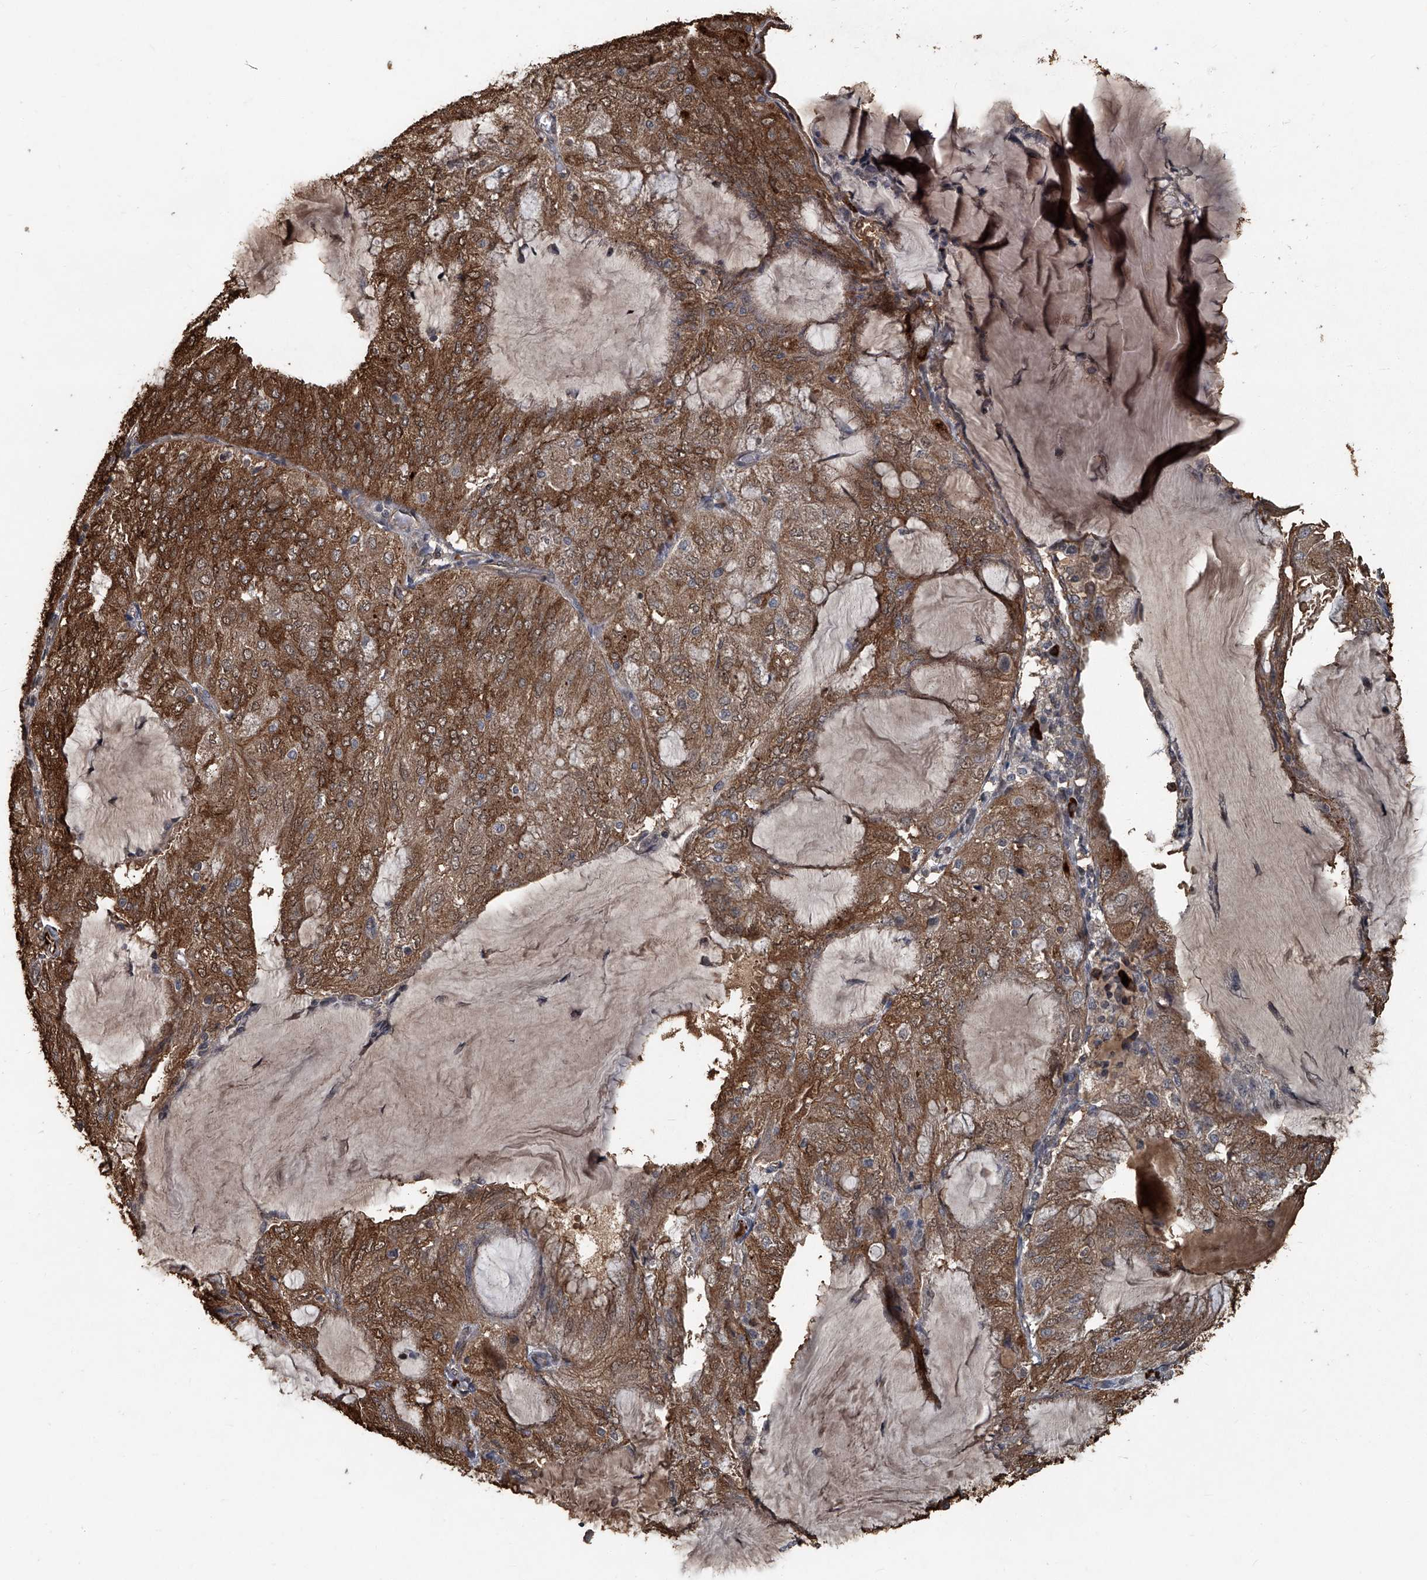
{"staining": {"intensity": "moderate", "quantity": ">75%", "location": "cytoplasmic/membranous"}, "tissue": "endometrial cancer", "cell_type": "Tumor cells", "image_type": "cancer", "snomed": [{"axis": "morphology", "description": "Adenocarcinoma, NOS"}, {"axis": "topography", "description": "Endometrium"}], "caption": "Immunohistochemical staining of endometrial cancer (adenocarcinoma) demonstrates medium levels of moderate cytoplasmic/membranous protein expression in approximately >75% of tumor cells.", "gene": "GPR132", "patient": {"sex": "female", "age": 81}}